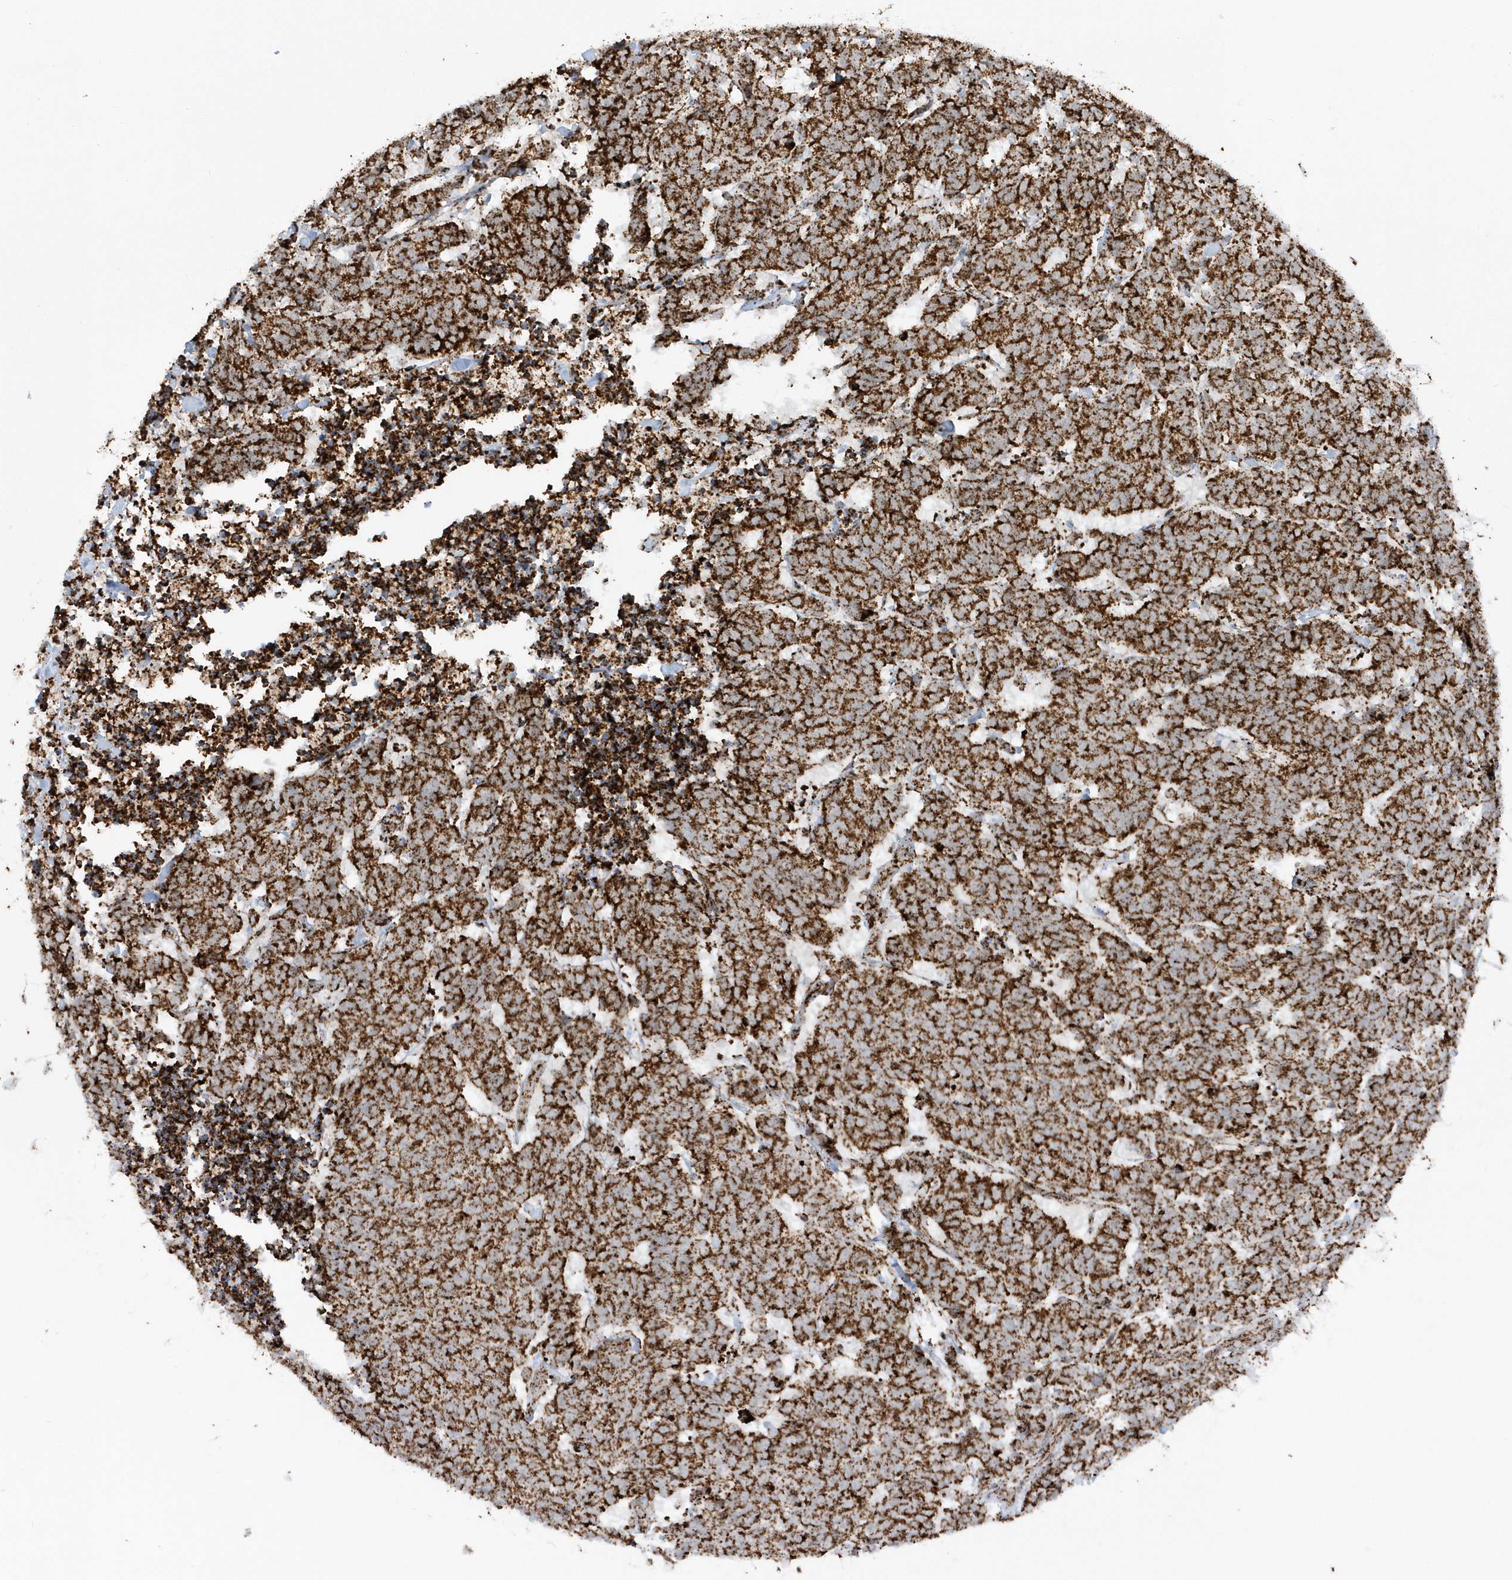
{"staining": {"intensity": "strong", "quantity": ">75%", "location": "cytoplasmic/membranous"}, "tissue": "carcinoid", "cell_type": "Tumor cells", "image_type": "cancer", "snomed": [{"axis": "morphology", "description": "Carcinoma, NOS"}, {"axis": "morphology", "description": "Carcinoid, malignant, NOS"}, {"axis": "topography", "description": "Urinary bladder"}], "caption": "High-magnification brightfield microscopy of carcinoid stained with DAB (brown) and counterstained with hematoxylin (blue). tumor cells exhibit strong cytoplasmic/membranous staining is seen in about>75% of cells.", "gene": "CRY2", "patient": {"sex": "male", "age": 57}}